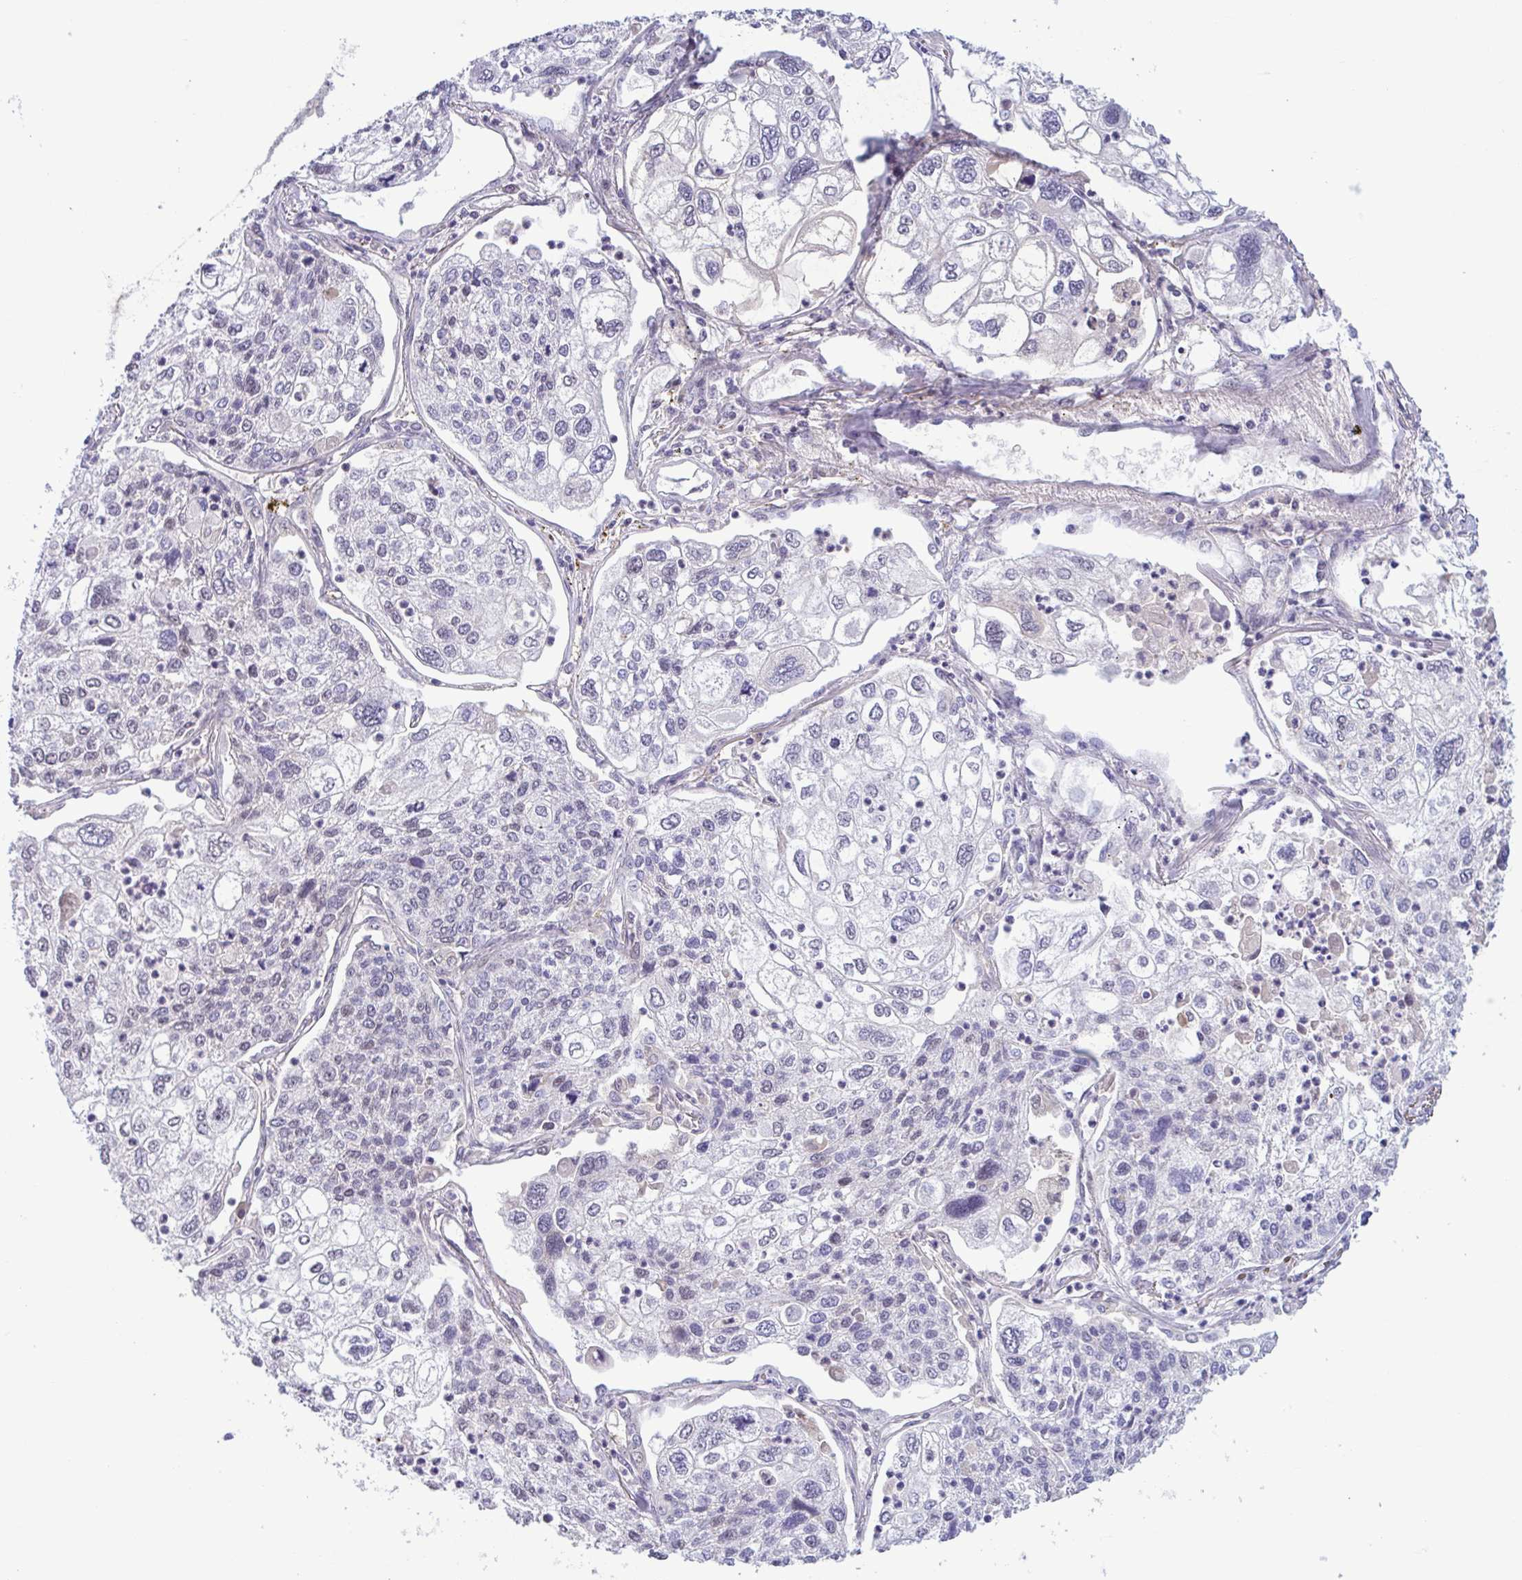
{"staining": {"intensity": "weak", "quantity": "<25%", "location": "nuclear"}, "tissue": "lung cancer", "cell_type": "Tumor cells", "image_type": "cancer", "snomed": [{"axis": "morphology", "description": "Squamous cell carcinoma, NOS"}, {"axis": "topography", "description": "Lung"}], "caption": "Tumor cells are negative for protein expression in human lung cancer (squamous cell carcinoma).", "gene": "TTC7B", "patient": {"sex": "male", "age": 74}}